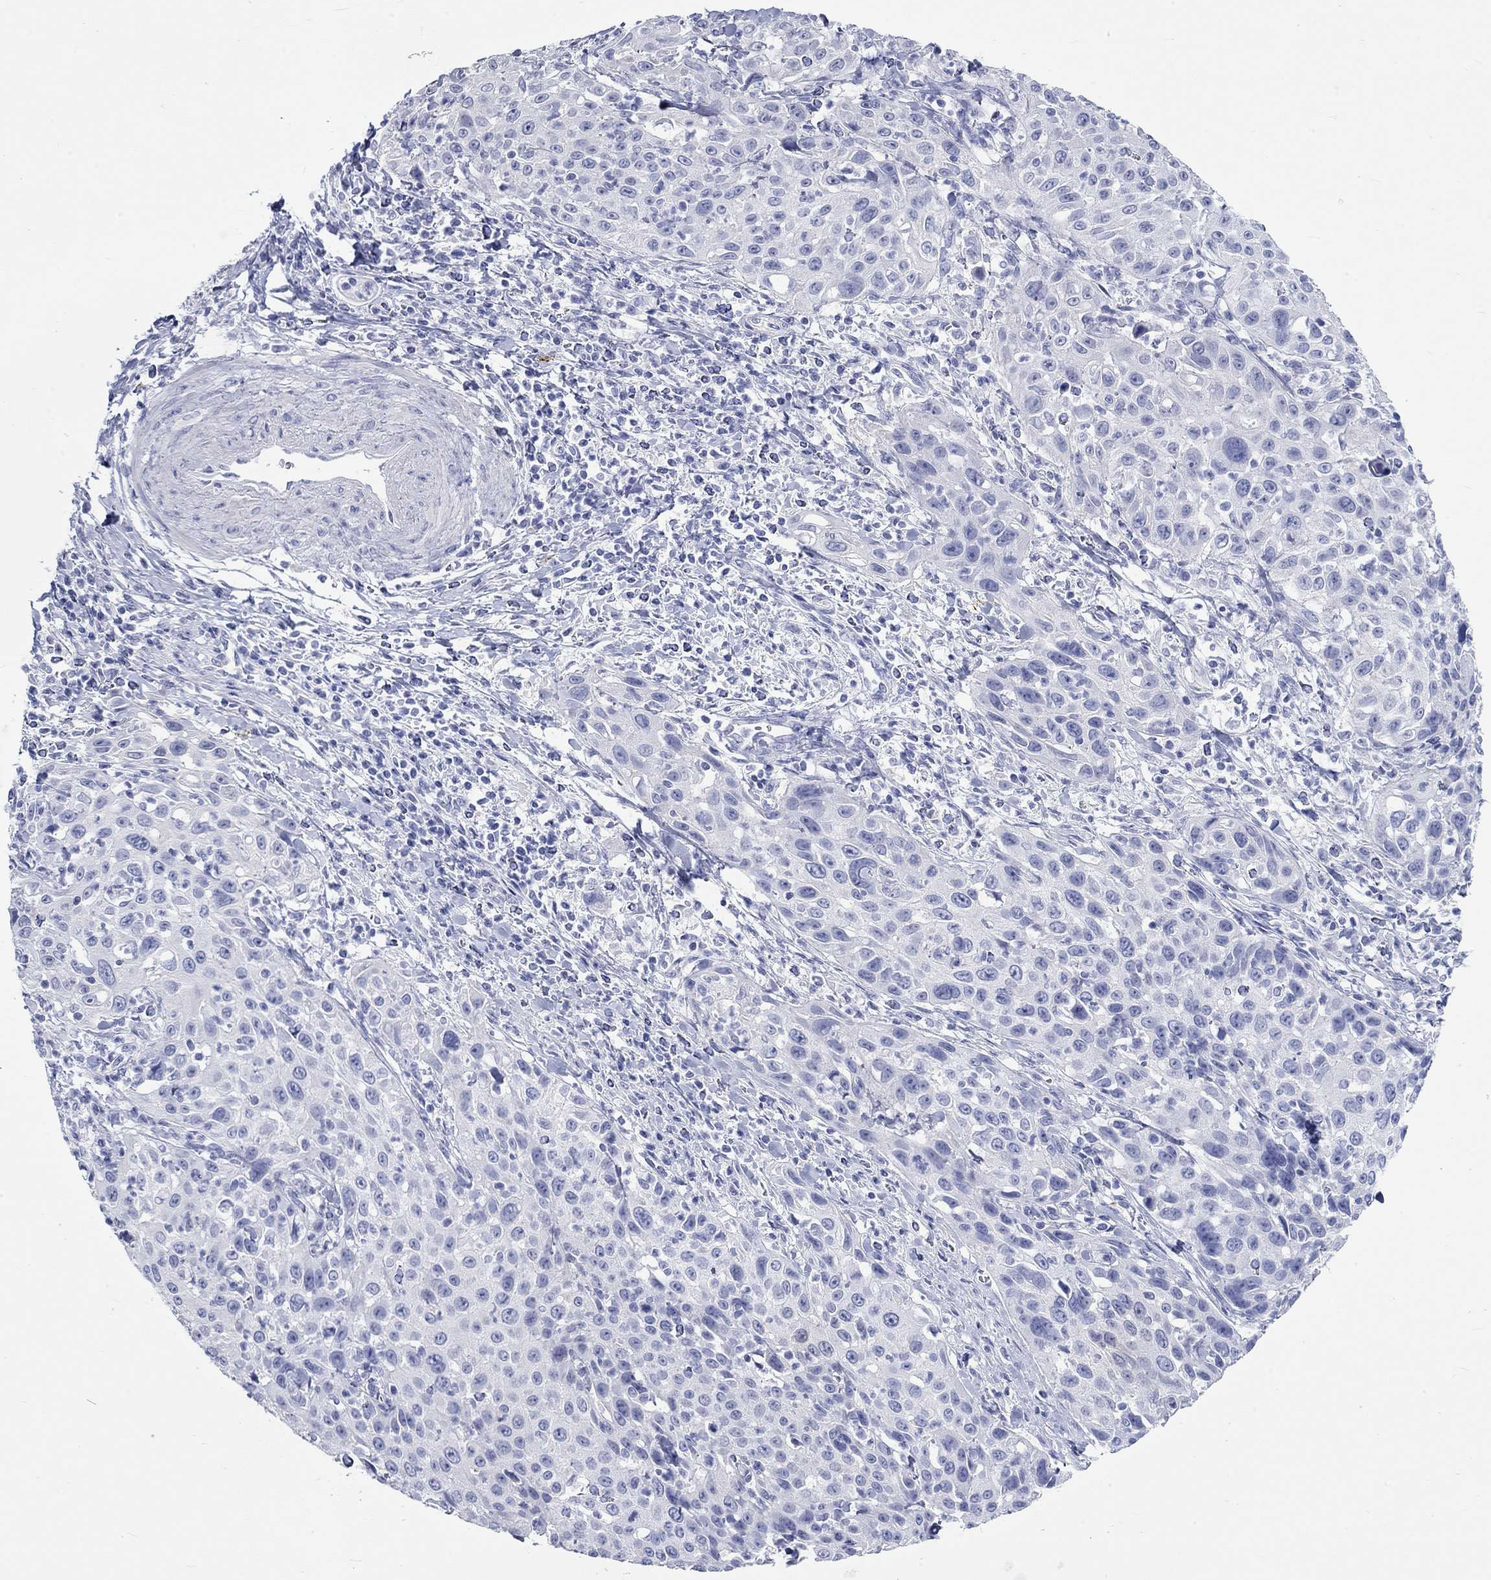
{"staining": {"intensity": "negative", "quantity": "none", "location": "none"}, "tissue": "cervical cancer", "cell_type": "Tumor cells", "image_type": "cancer", "snomed": [{"axis": "morphology", "description": "Squamous cell carcinoma, NOS"}, {"axis": "topography", "description": "Cervix"}], "caption": "Immunohistochemical staining of cervical cancer reveals no significant expression in tumor cells. (Immunohistochemistry, brightfield microscopy, high magnification).", "gene": "SPATA9", "patient": {"sex": "female", "age": 26}}